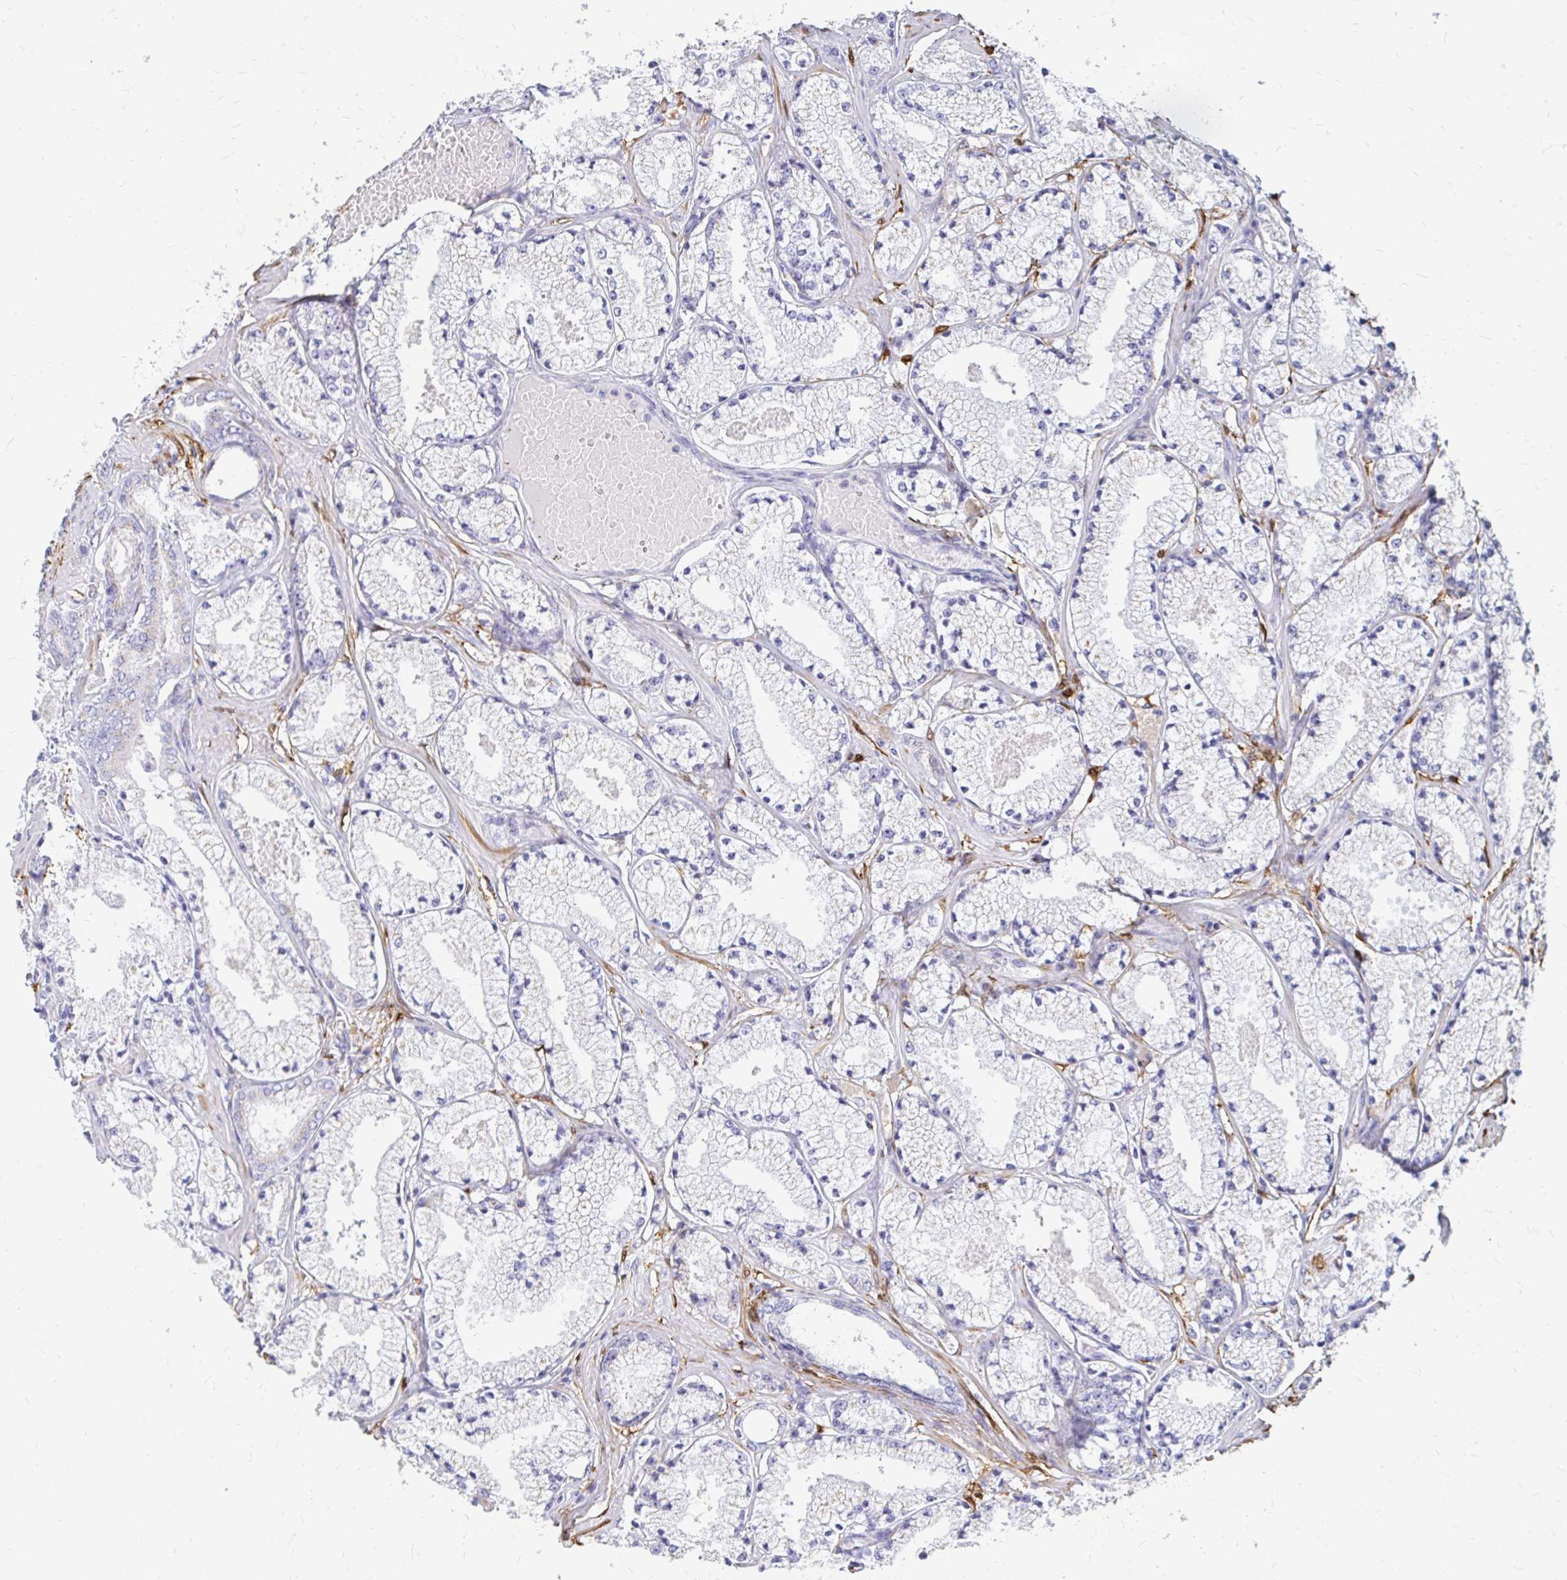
{"staining": {"intensity": "negative", "quantity": "none", "location": "none"}, "tissue": "prostate cancer", "cell_type": "Tumor cells", "image_type": "cancer", "snomed": [{"axis": "morphology", "description": "Adenocarcinoma, High grade"}, {"axis": "topography", "description": "Prostate"}], "caption": "Tumor cells are negative for protein expression in human prostate high-grade adenocarcinoma. Nuclei are stained in blue.", "gene": "PAGE4", "patient": {"sex": "male", "age": 63}}